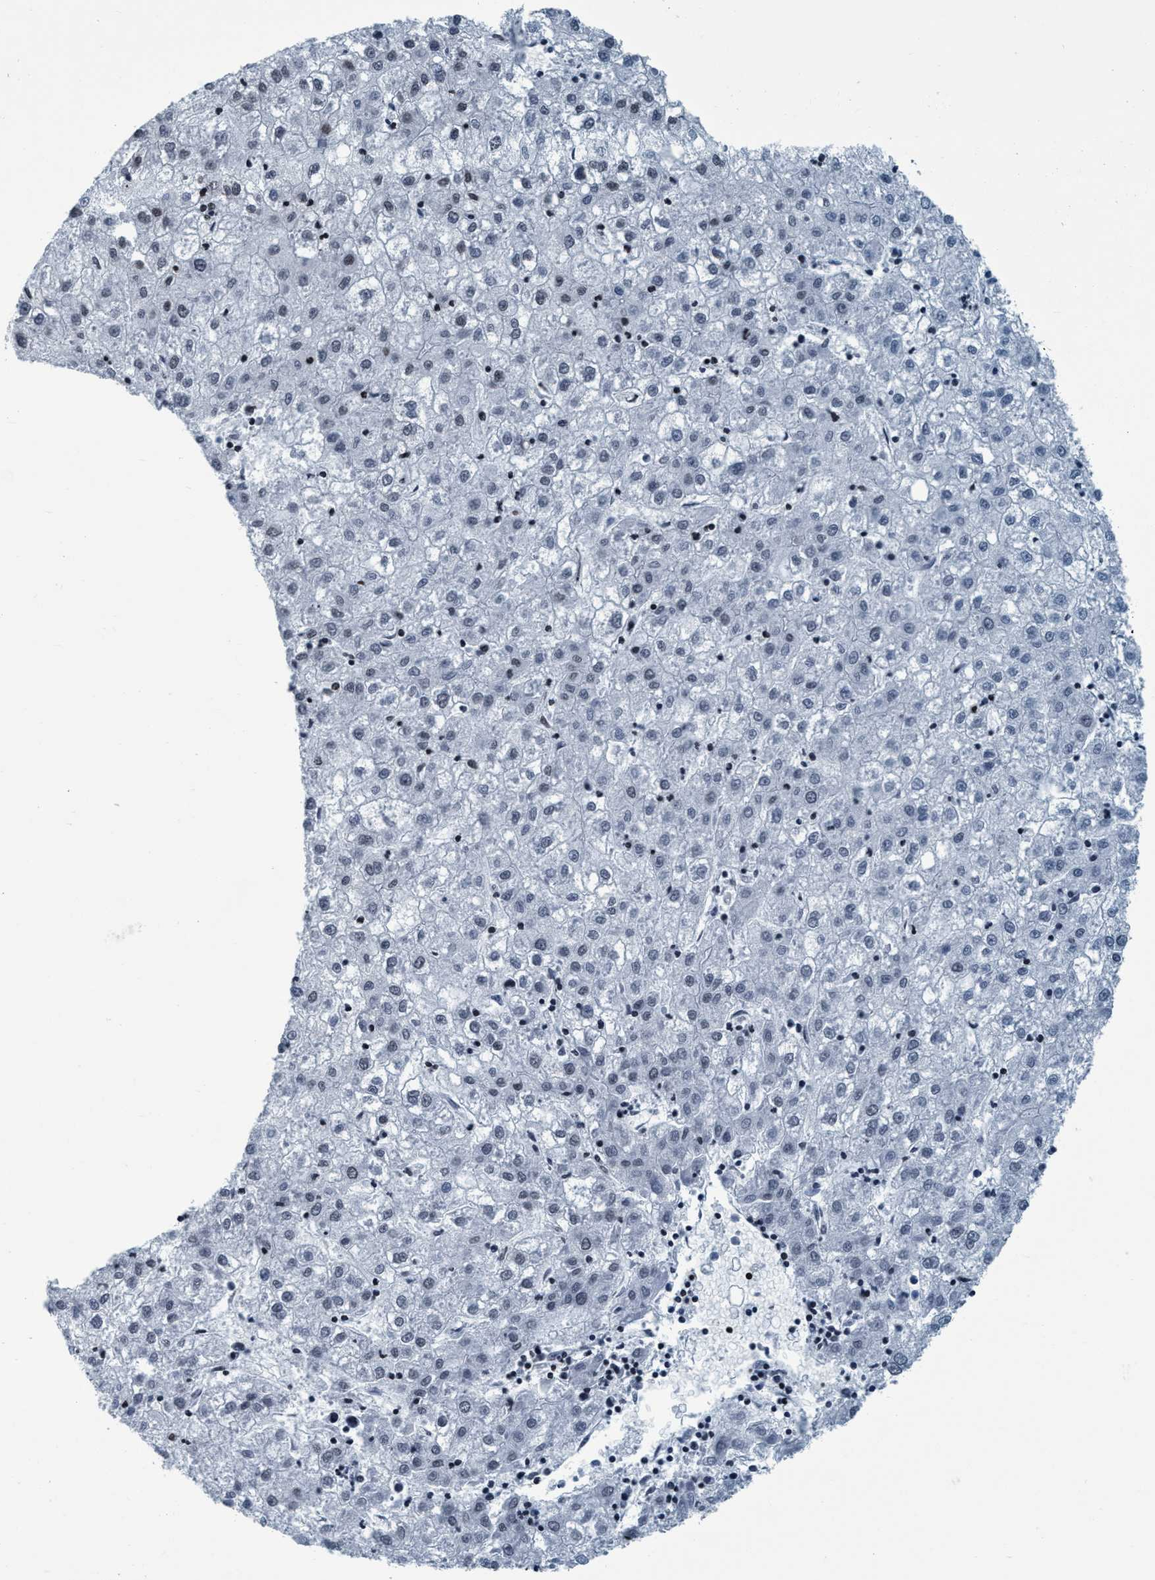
{"staining": {"intensity": "negative", "quantity": "none", "location": "none"}, "tissue": "liver cancer", "cell_type": "Tumor cells", "image_type": "cancer", "snomed": [{"axis": "morphology", "description": "Carcinoma, Hepatocellular, NOS"}, {"axis": "topography", "description": "Liver"}], "caption": "IHC histopathology image of neoplastic tissue: human liver hepatocellular carcinoma stained with DAB demonstrates no significant protein positivity in tumor cells.", "gene": "CCNE2", "patient": {"sex": "male", "age": 72}}